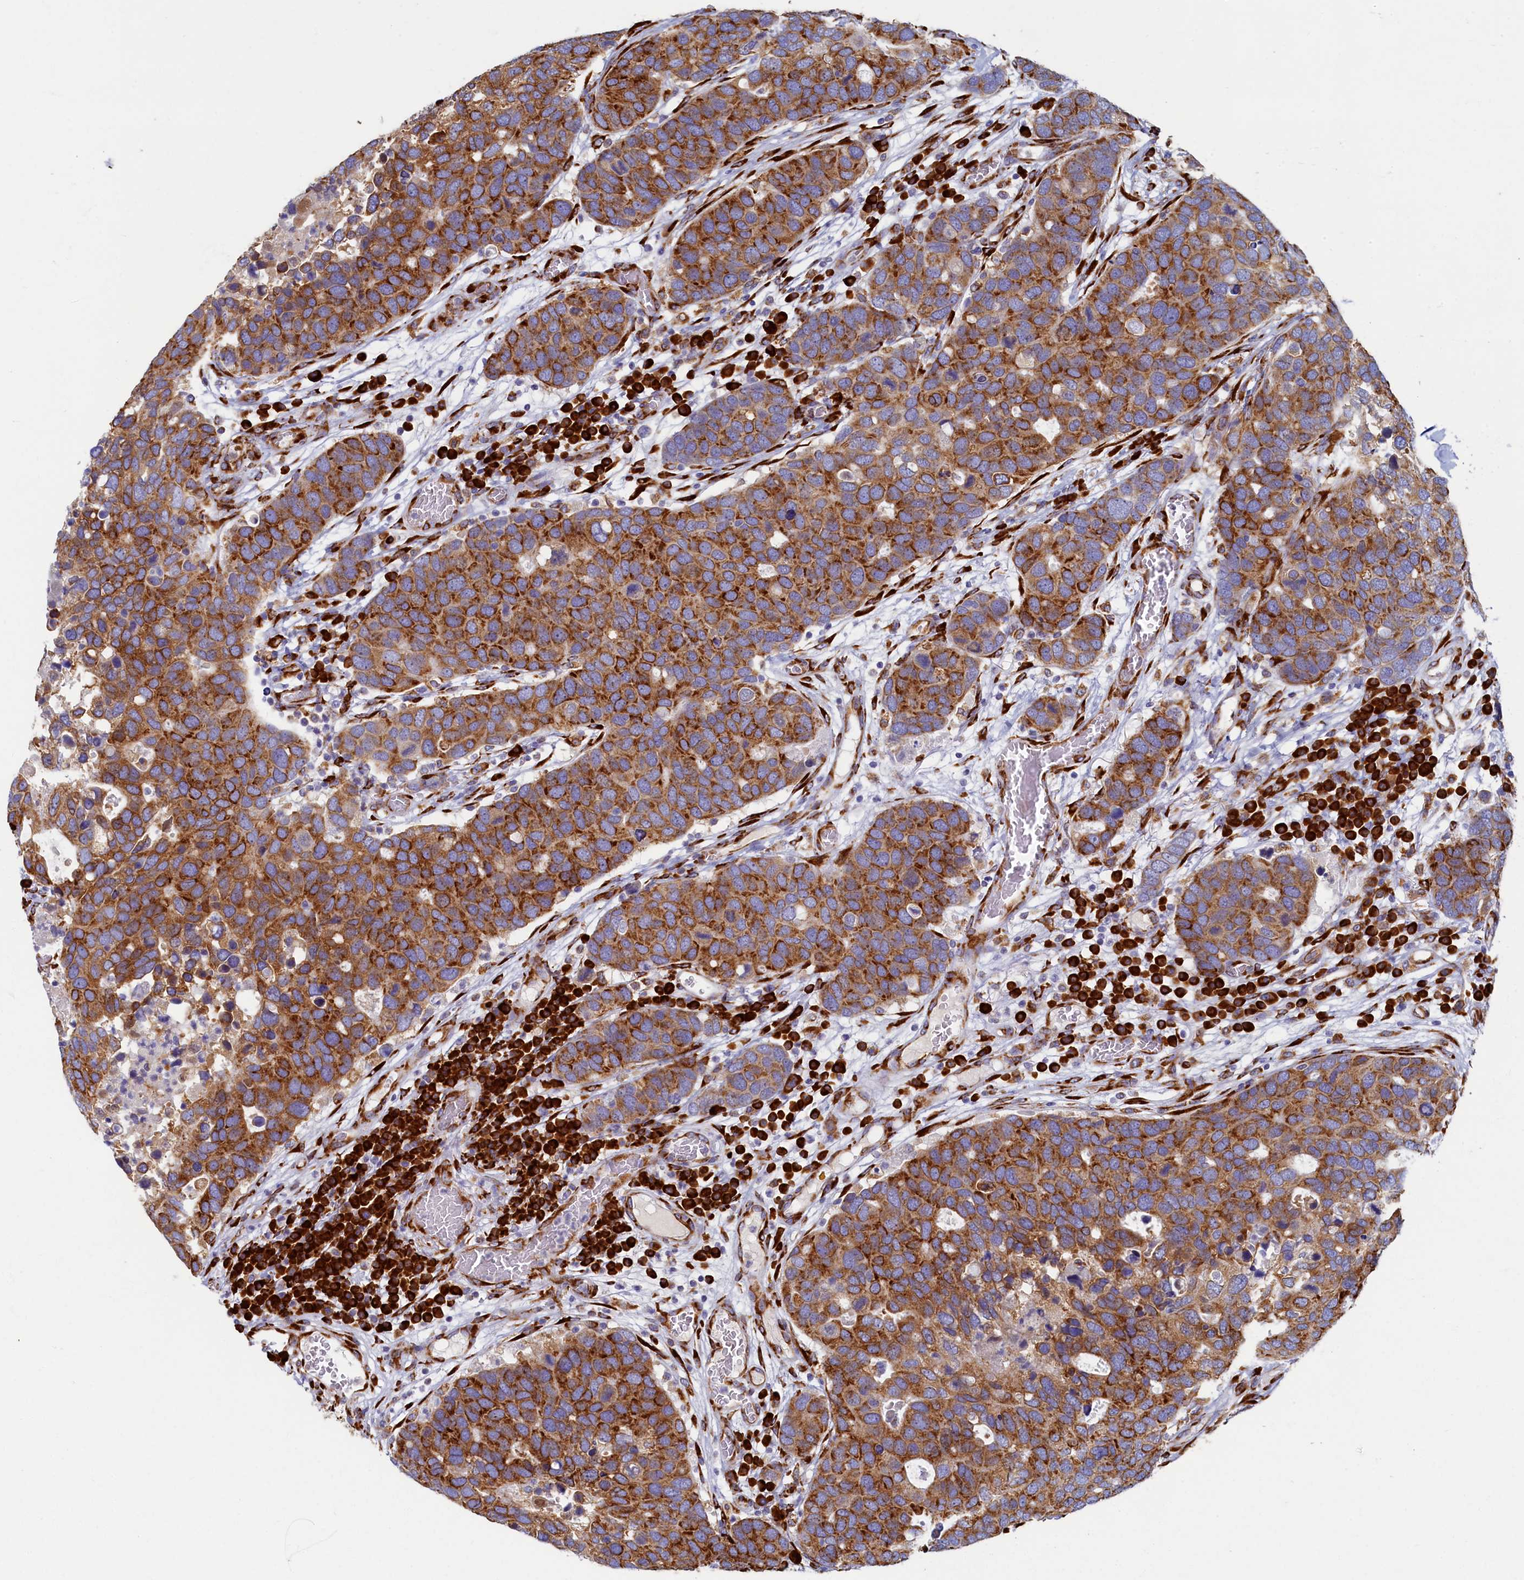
{"staining": {"intensity": "strong", "quantity": ">75%", "location": "cytoplasmic/membranous"}, "tissue": "breast cancer", "cell_type": "Tumor cells", "image_type": "cancer", "snomed": [{"axis": "morphology", "description": "Duct carcinoma"}, {"axis": "topography", "description": "Breast"}], "caption": "Breast cancer stained for a protein (brown) displays strong cytoplasmic/membranous positive expression in about >75% of tumor cells.", "gene": "TMEM18", "patient": {"sex": "female", "age": 83}}